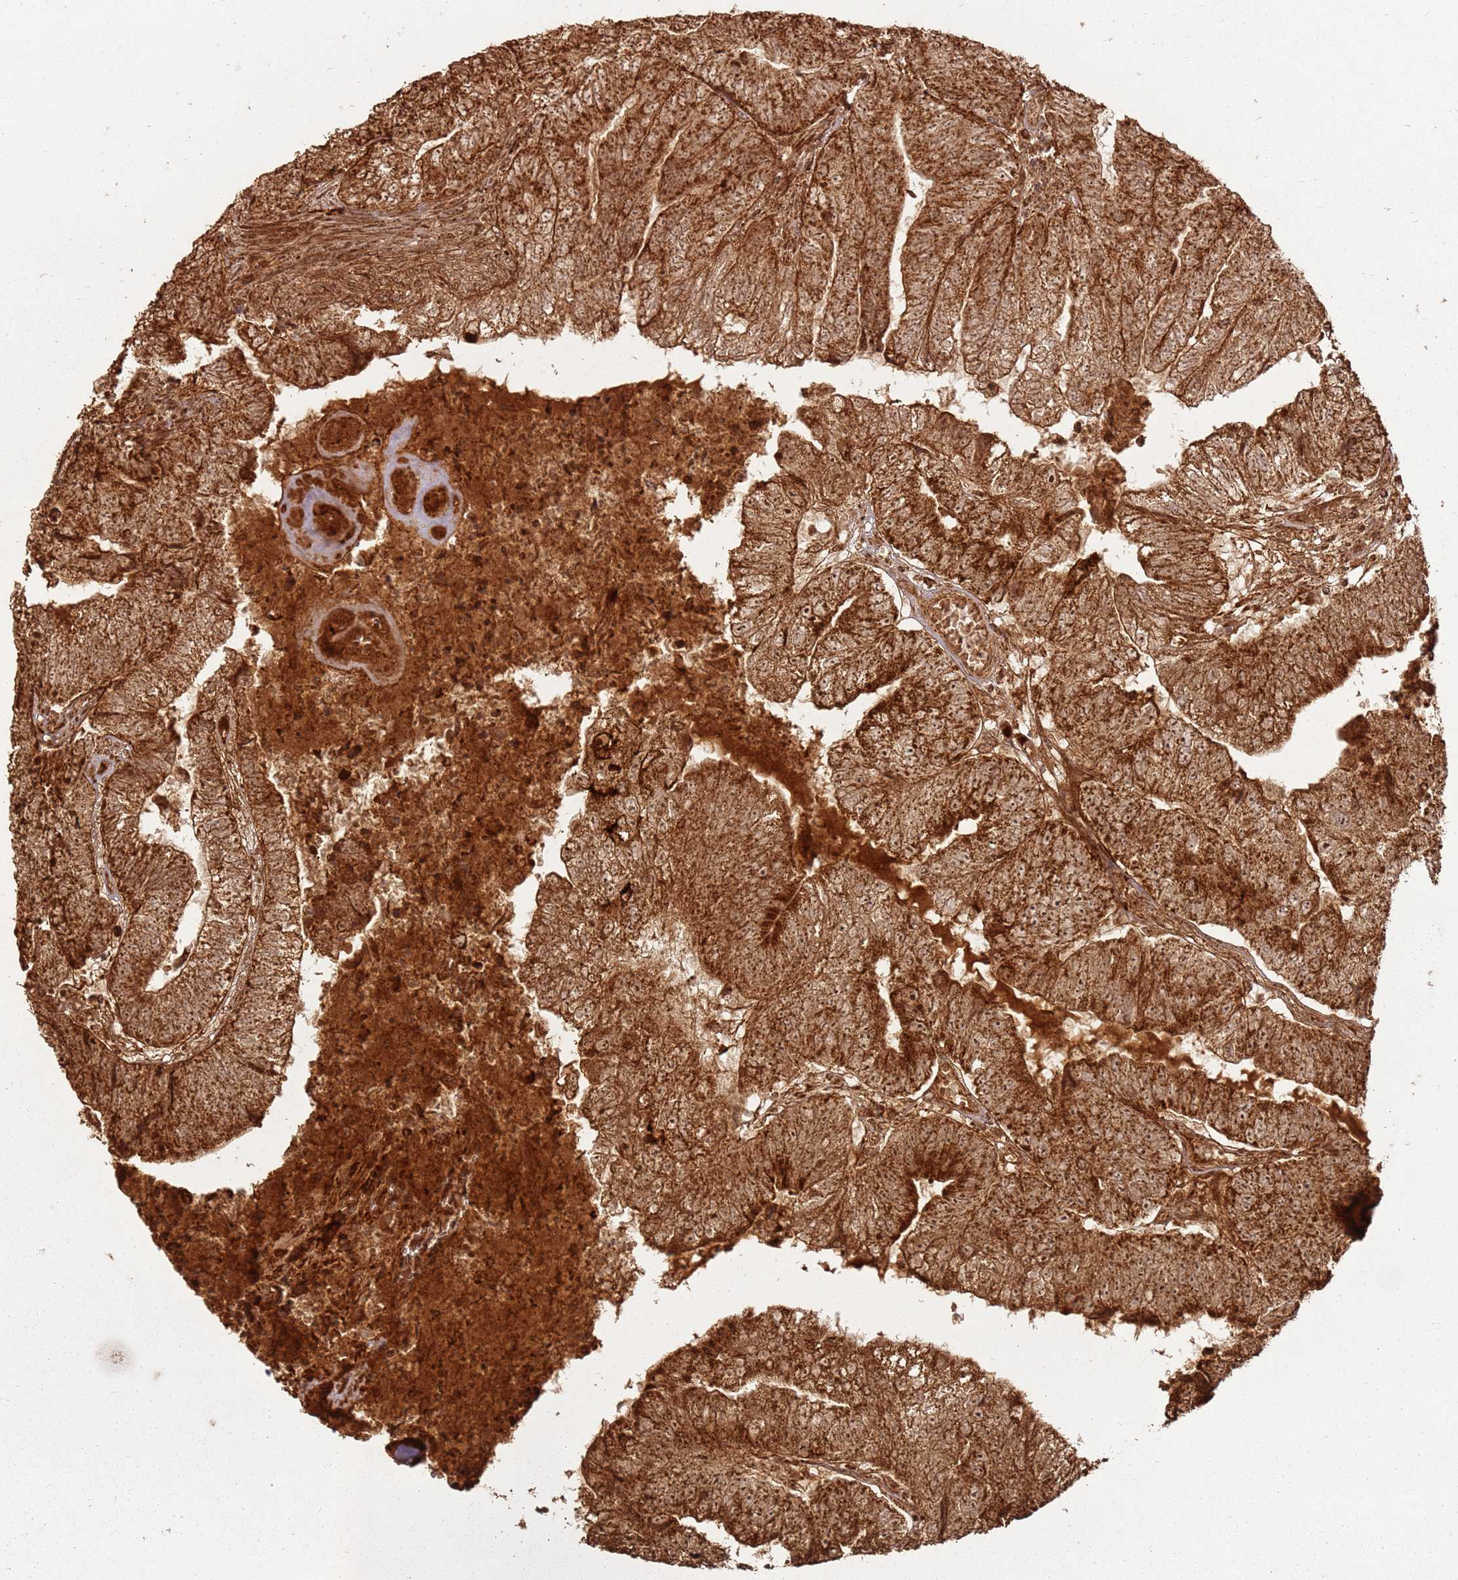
{"staining": {"intensity": "moderate", "quantity": ">75%", "location": "cytoplasmic/membranous,nuclear"}, "tissue": "colorectal cancer", "cell_type": "Tumor cells", "image_type": "cancer", "snomed": [{"axis": "morphology", "description": "Adenocarcinoma, NOS"}, {"axis": "topography", "description": "Colon"}], "caption": "Protein expression analysis of human colorectal cancer (adenocarcinoma) reveals moderate cytoplasmic/membranous and nuclear positivity in approximately >75% of tumor cells.", "gene": "MRPS6", "patient": {"sex": "female", "age": 67}}